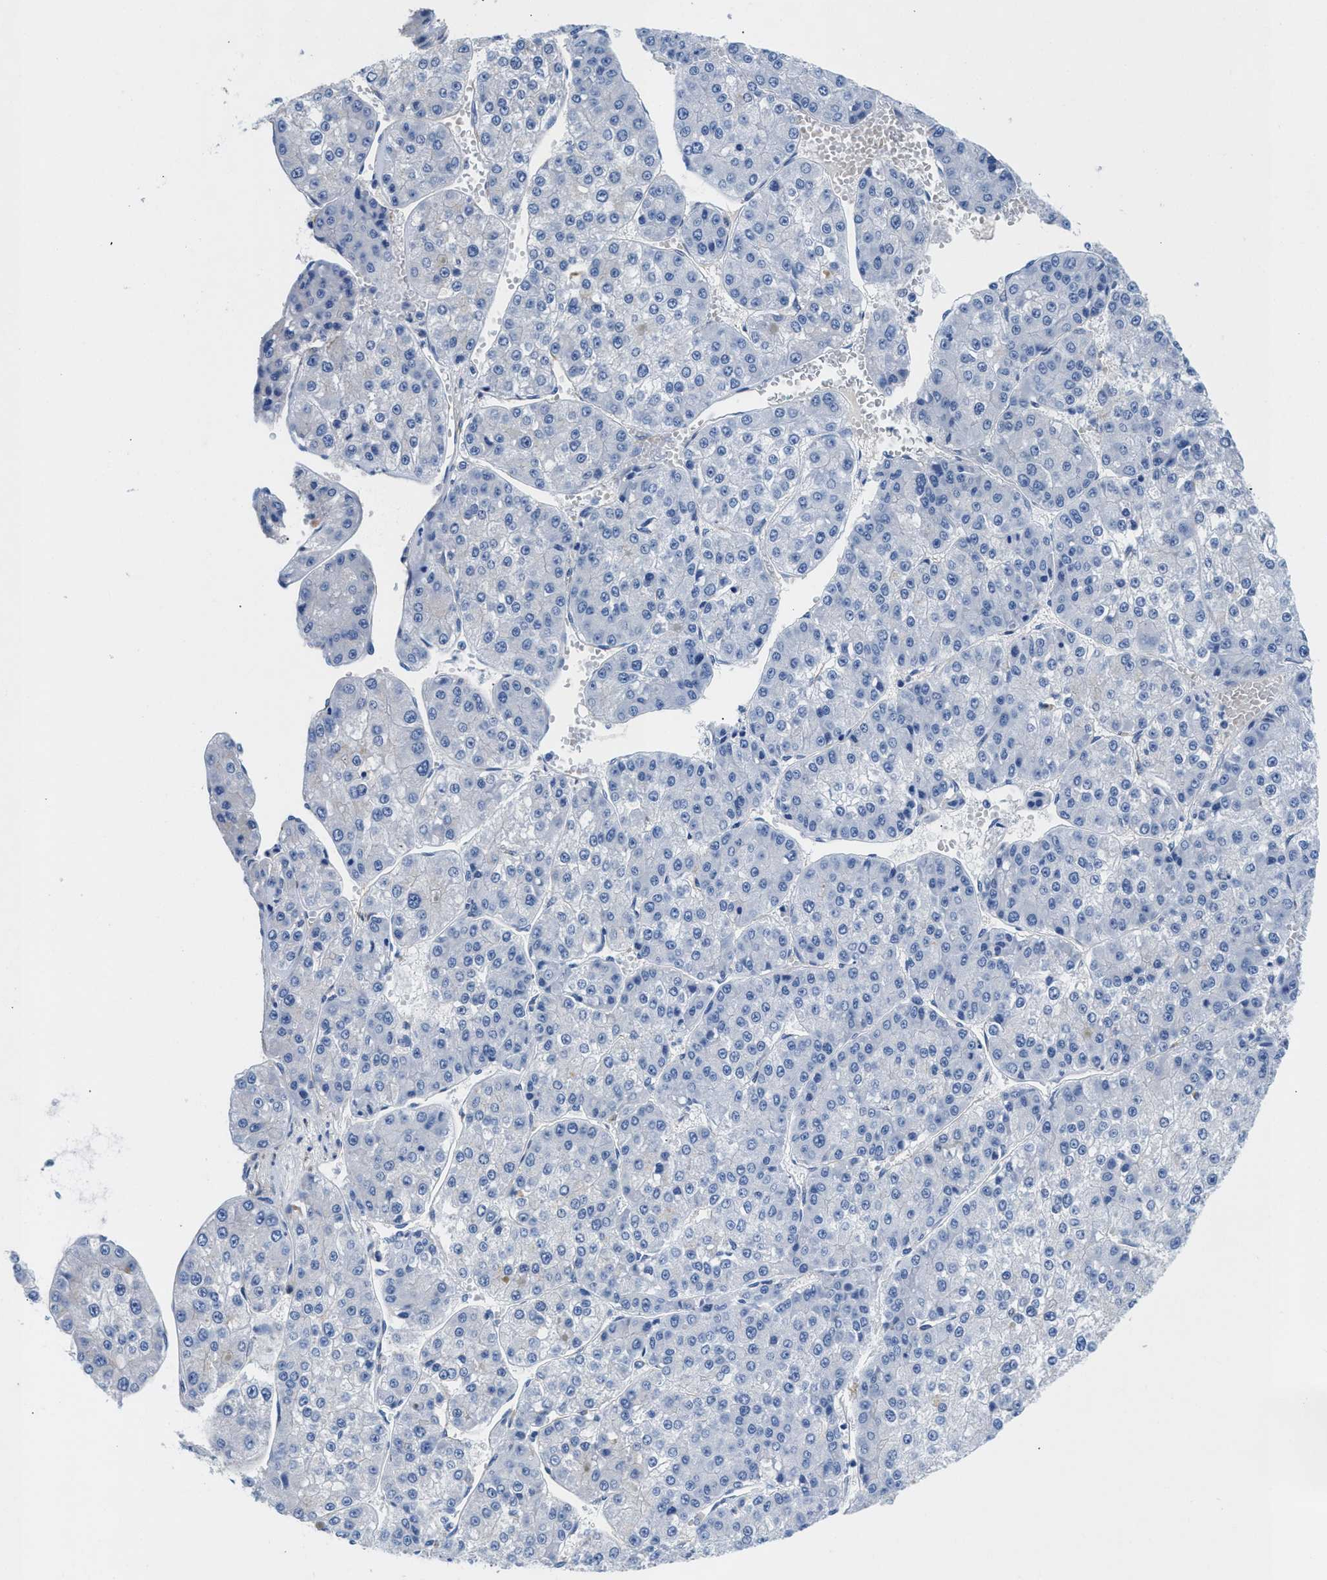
{"staining": {"intensity": "negative", "quantity": "none", "location": "none"}, "tissue": "liver cancer", "cell_type": "Tumor cells", "image_type": "cancer", "snomed": [{"axis": "morphology", "description": "Carcinoma, Hepatocellular, NOS"}, {"axis": "topography", "description": "Liver"}], "caption": "Immunohistochemistry of human hepatocellular carcinoma (liver) displays no positivity in tumor cells.", "gene": "SLFN13", "patient": {"sex": "female", "age": 73}}